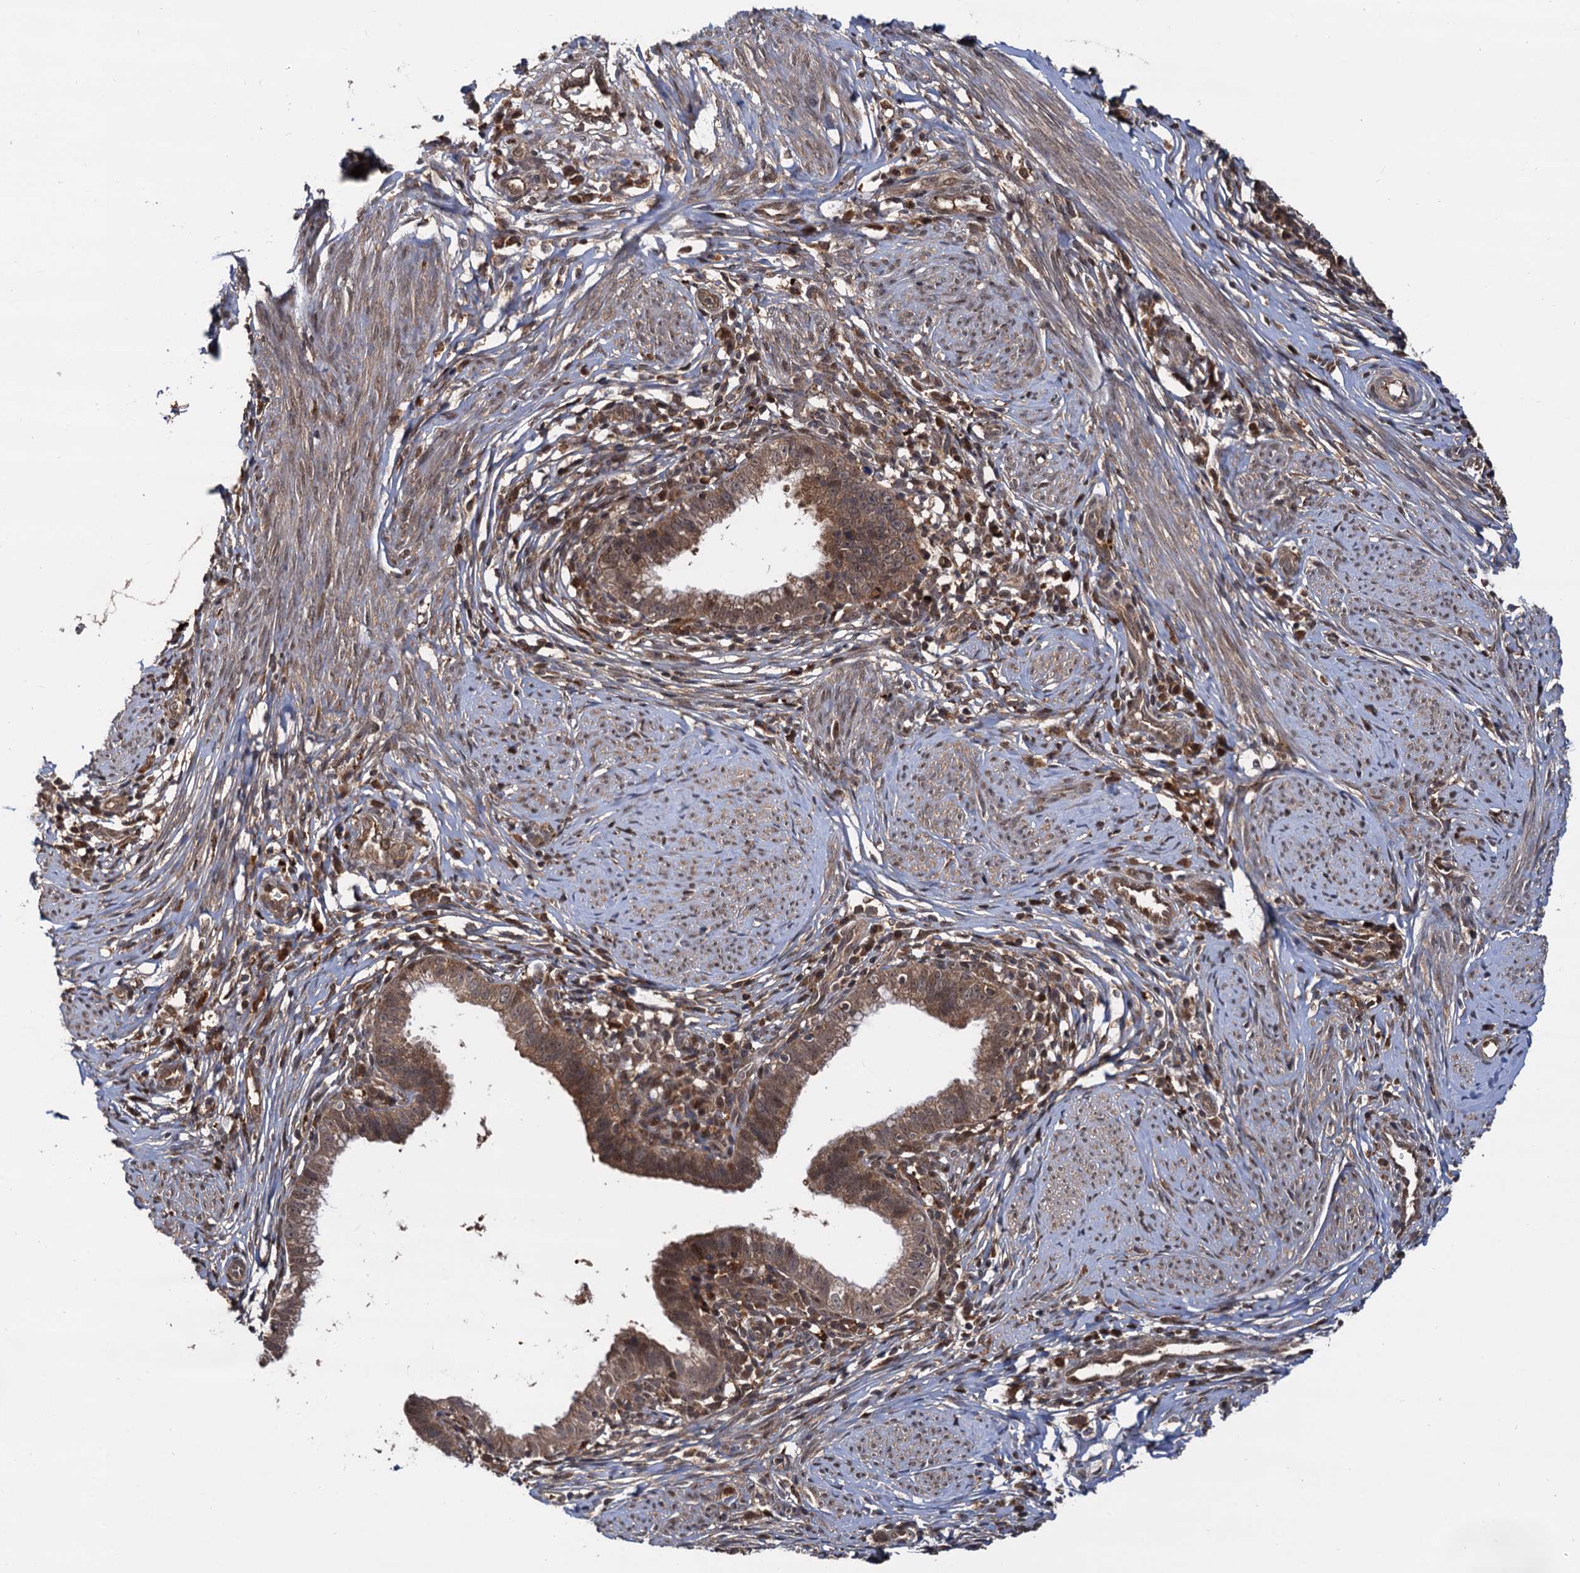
{"staining": {"intensity": "moderate", "quantity": "25%-75%", "location": "cytoplasmic/membranous"}, "tissue": "cervical cancer", "cell_type": "Tumor cells", "image_type": "cancer", "snomed": [{"axis": "morphology", "description": "Adenocarcinoma, NOS"}, {"axis": "topography", "description": "Cervix"}], "caption": "Cervical cancer stained with a brown dye reveals moderate cytoplasmic/membranous positive staining in about 25%-75% of tumor cells.", "gene": "SELENOP", "patient": {"sex": "female", "age": 36}}